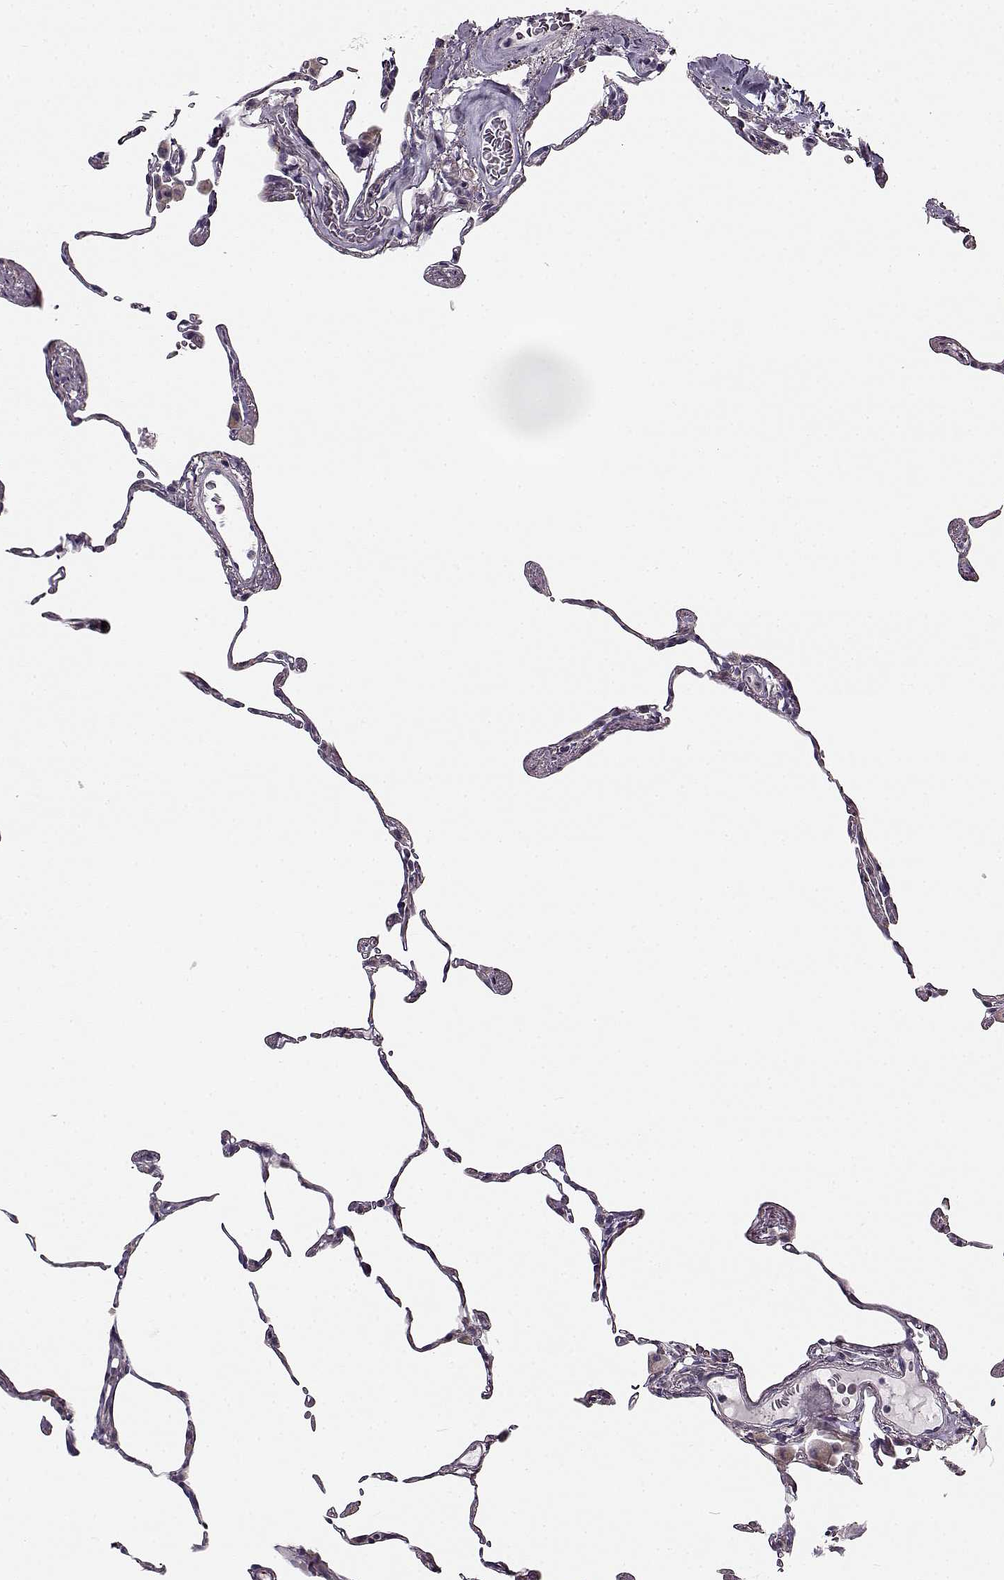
{"staining": {"intensity": "negative", "quantity": "none", "location": "none"}, "tissue": "lung", "cell_type": "Alveolar cells", "image_type": "normal", "snomed": [{"axis": "morphology", "description": "Normal tissue, NOS"}, {"axis": "topography", "description": "Lung"}], "caption": "This is a image of IHC staining of normal lung, which shows no positivity in alveolar cells.", "gene": "MAP6D1", "patient": {"sex": "female", "age": 57}}